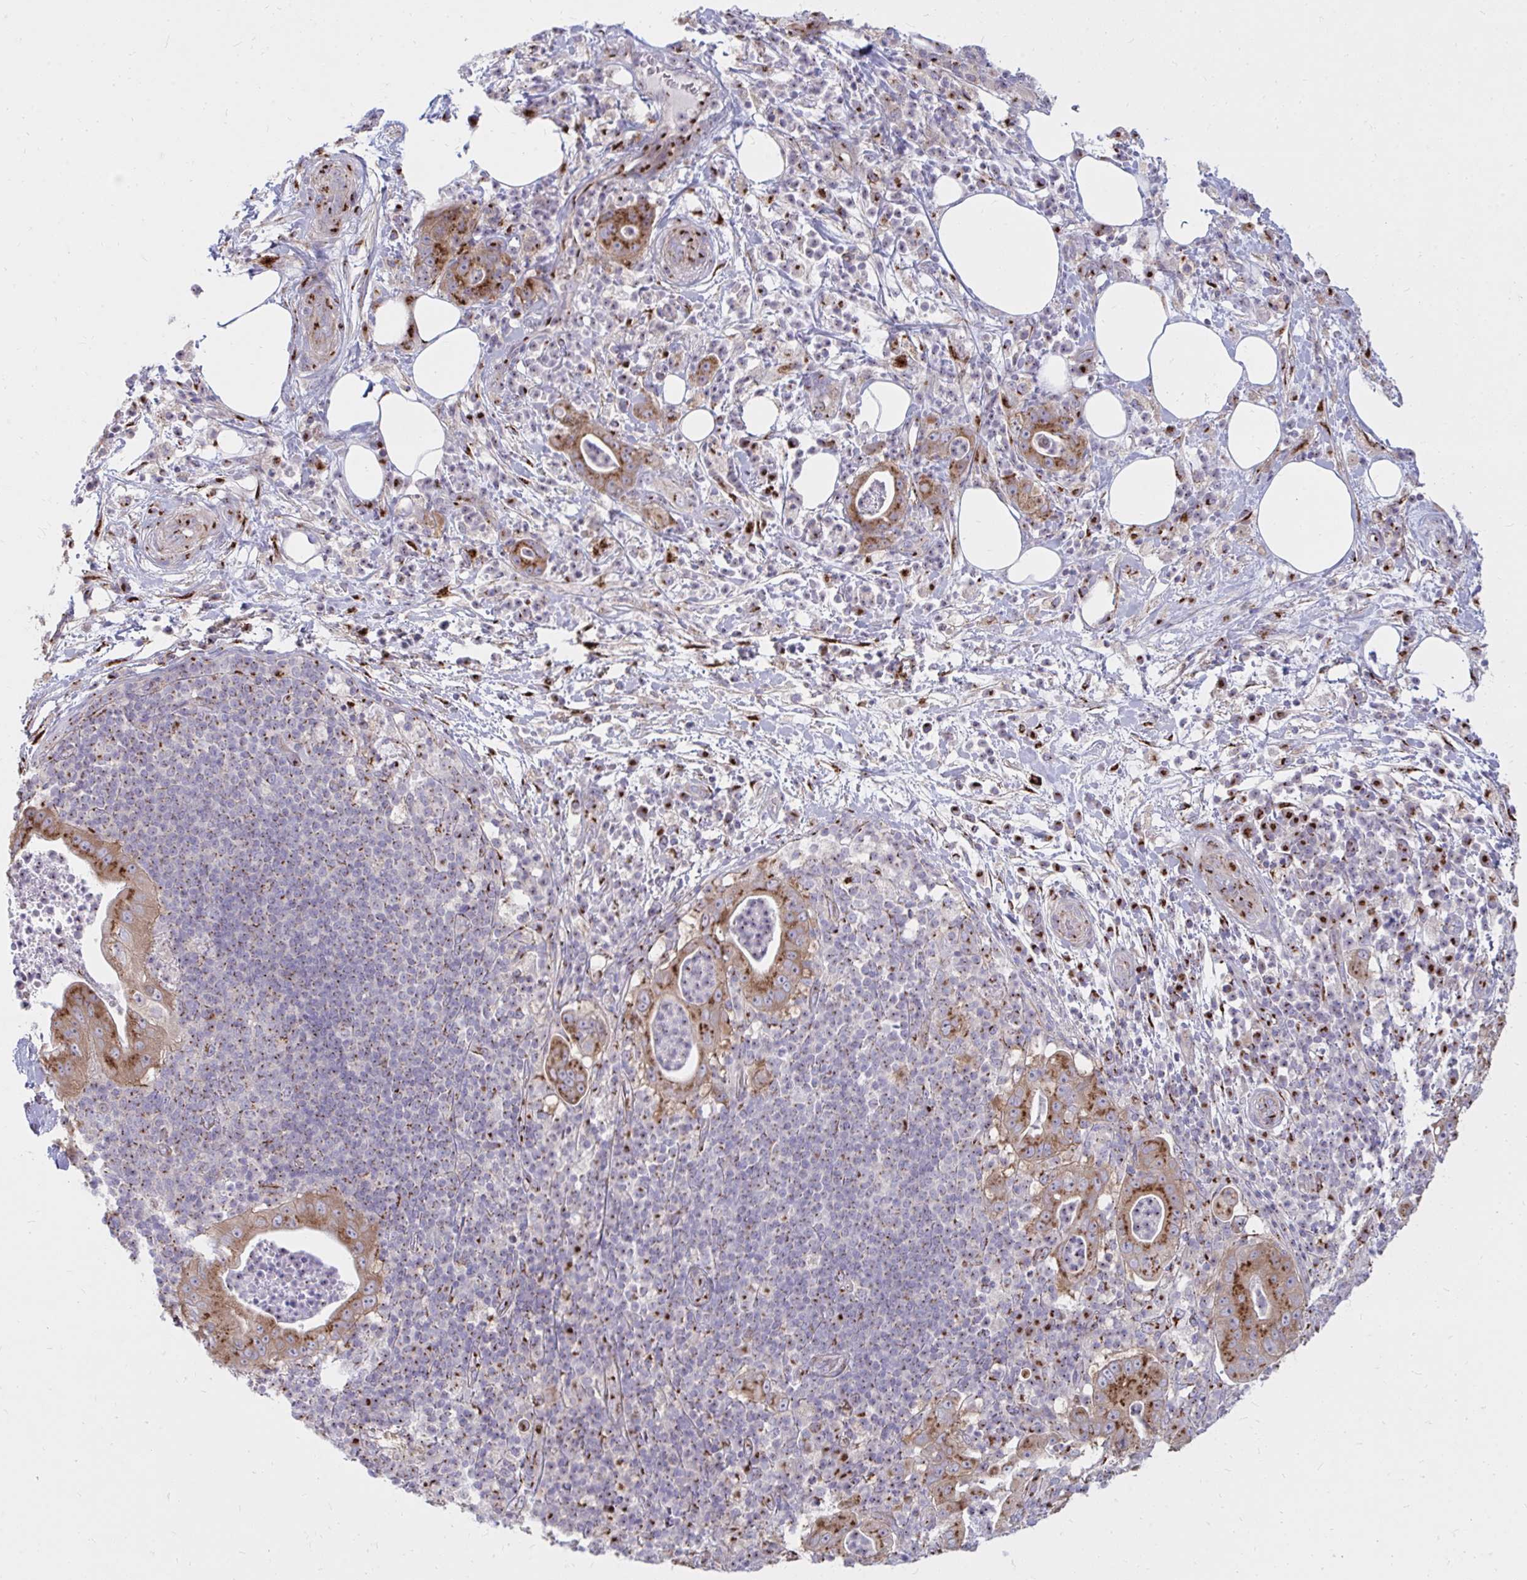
{"staining": {"intensity": "strong", "quantity": ">75%", "location": "cytoplasmic/membranous"}, "tissue": "pancreatic cancer", "cell_type": "Tumor cells", "image_type": "cancer", "snomed": [{"axis": "morphology", "description": "Adenocarcinoma, NOS"}, {"axis": "topography", "description": "Pancreas"}], "caption": "DAB (3,3'-diaminobenzidine) immunohistochemical staining of human pancreatic cancer shows strong cytoplasmic/membranous protein expression in about >75% of tumor cells. (Stains: DAB in brown, nuclei in blue, Microscopy: brightfield microscopy at high magnification).", "gene": "RAB6B", "patient": {"sex": "male", "age": 71}}